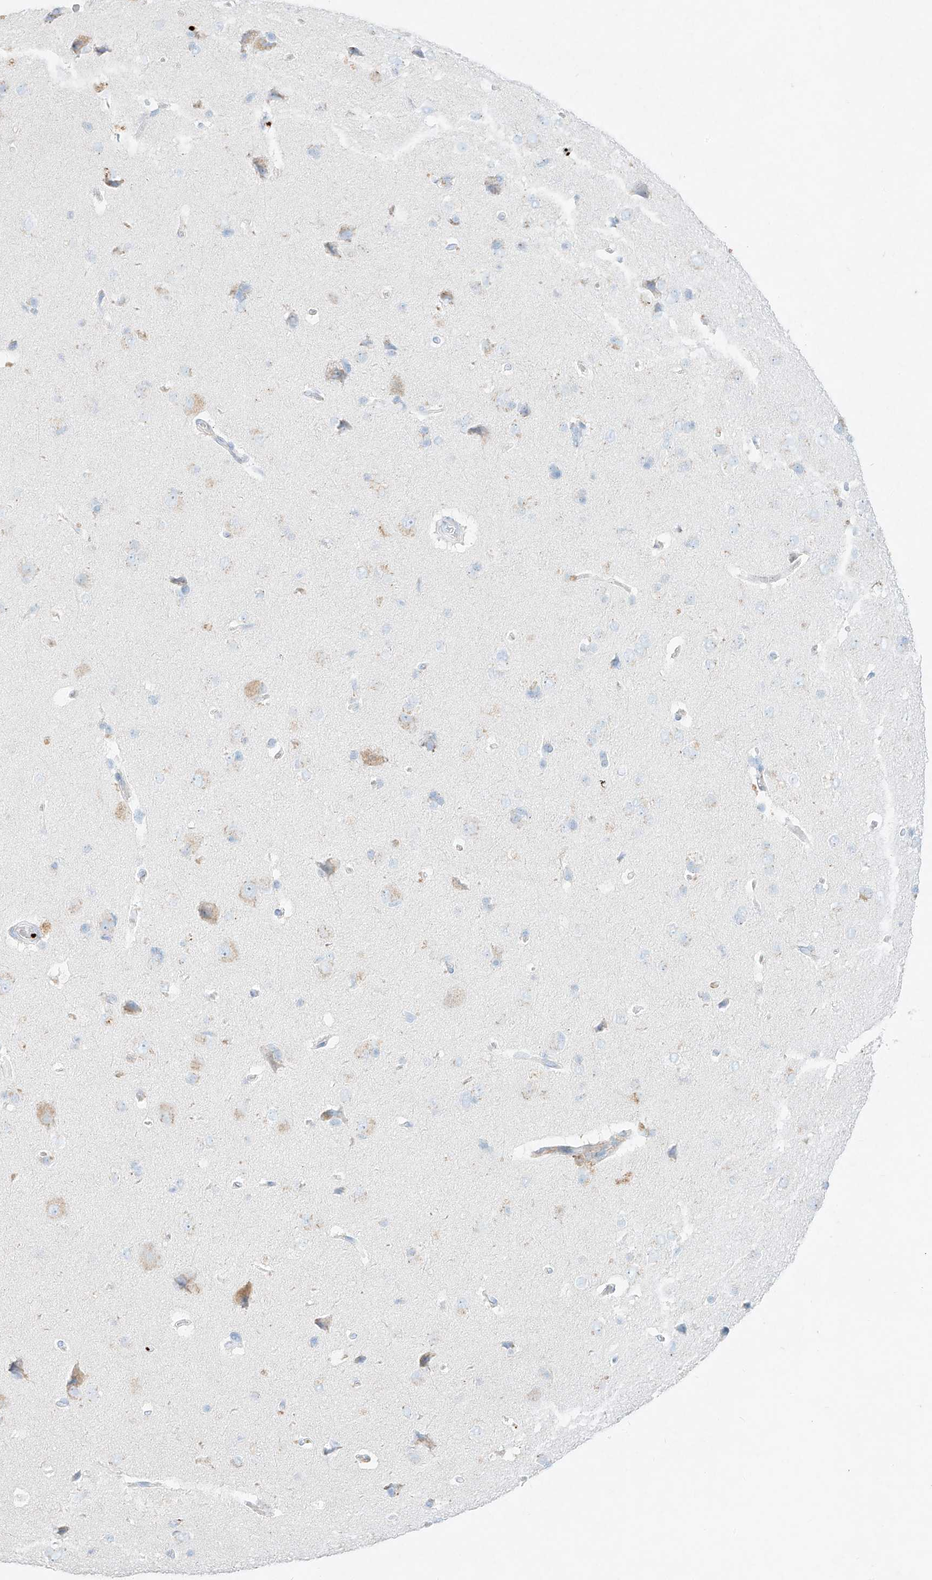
{"staining": {"intensity": "negative", "quantity": "none", "location": "none"}, "tissue": "cerebral cortex", "cell_type": "Endothelial cells", "image_type": "normal", "snomed": [{"axis": "morphology", "description": "Normal tissue, NOS"}, {"axis": "topography", "description": "Cerebral cortex"}], "caption": "DAB (3,3'-diaminobenzidine) immunohistochemical staining of unremarkable human cerebral cortex exhibits no significant positivity in endothelial cells.", "gene": "PLEK", "patient": {"sex": "male", "age": 62}}